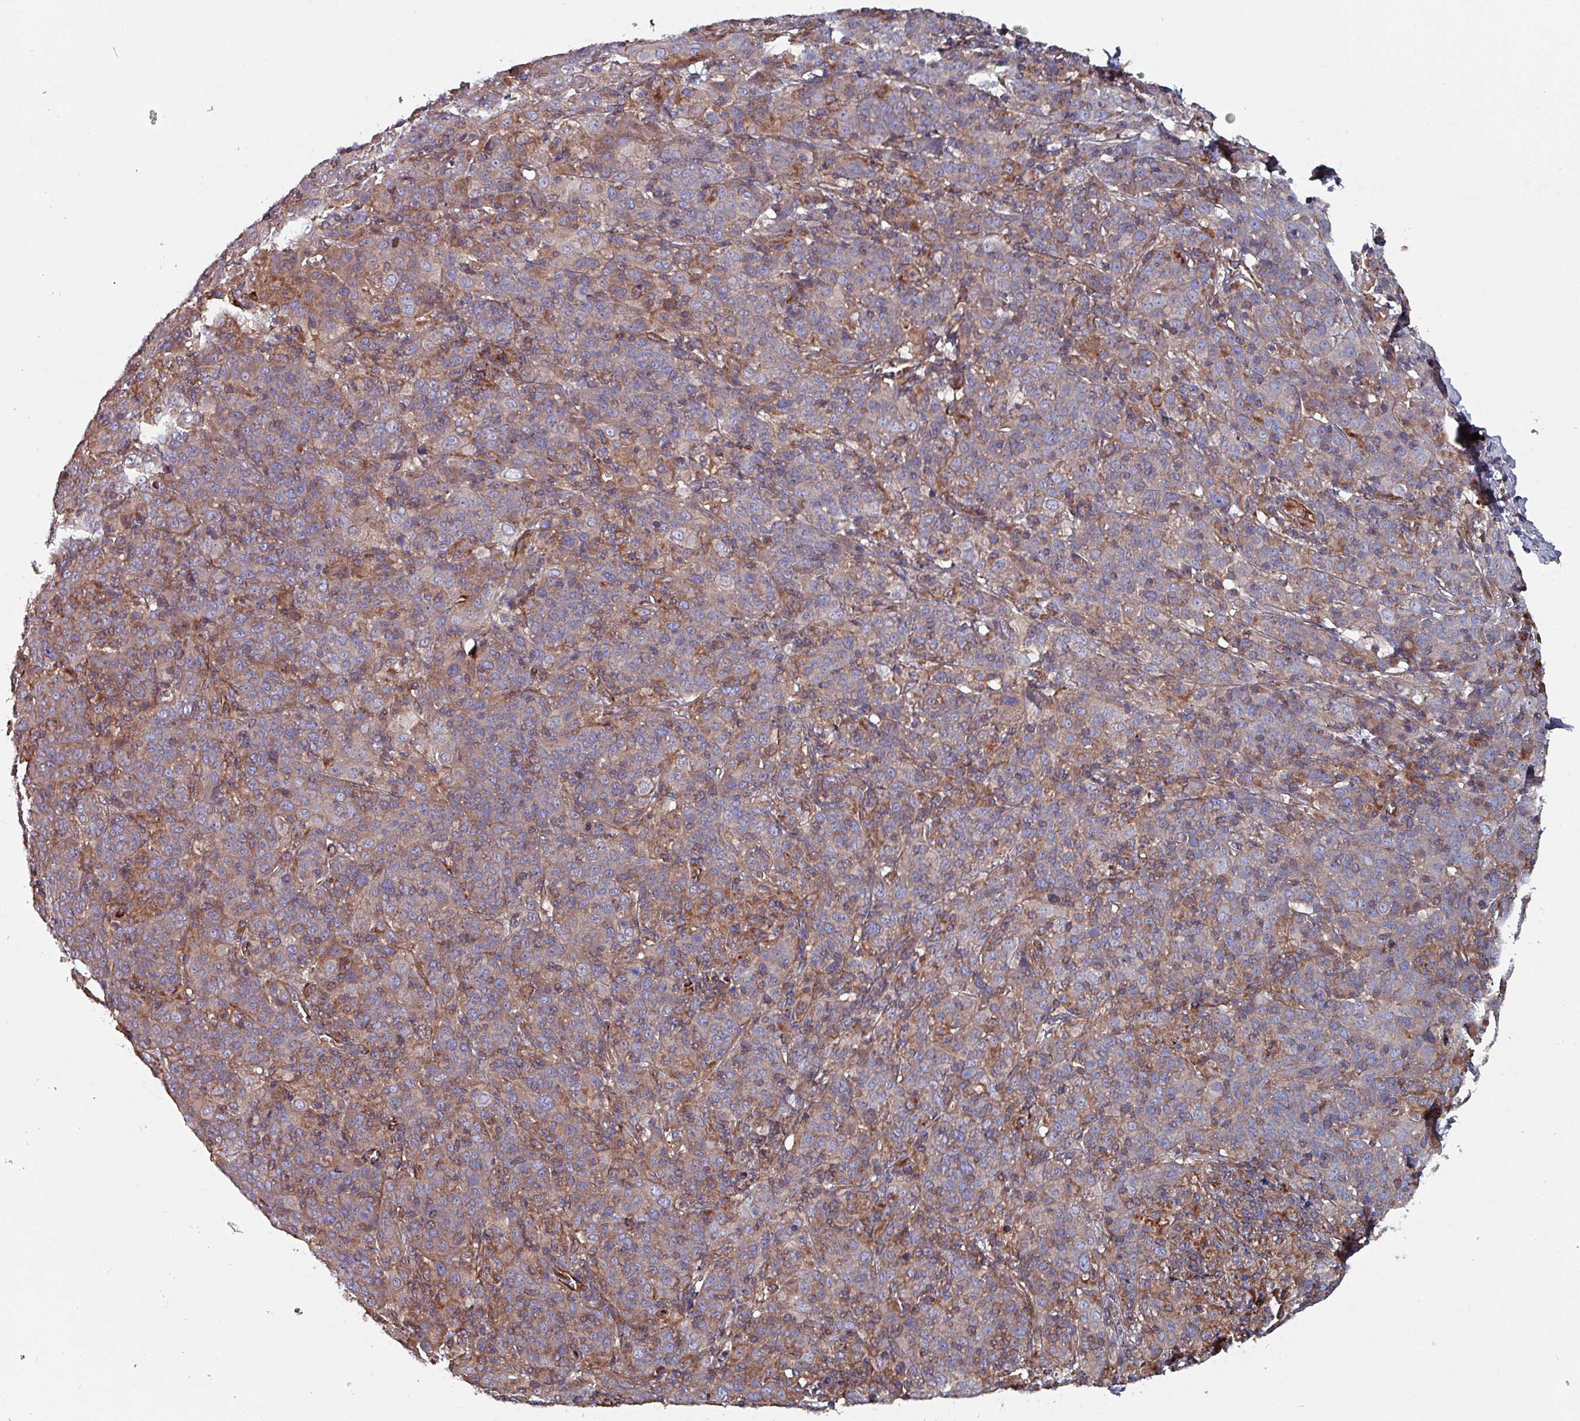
{"staining": {"intensity": "weak", "quantity": "<25%", "location": "cytoplasmic/membranous"}, "tissue": "cervical cancer", "cell_type": "Tumor cells", "image_type": "cancer", "snomed": [{"axis": "morphology", "description": "Squamous cell carcinoma, NOS"}, {"axis": "topography", "description": "Cervix"}], "caption": "There is no significant positivity in tumor cells of squamous cell carcinoma (cervical). Nuclei are stained in blue.", "gene": "ANO10", "patient": {"sex": "female", "age": 67}}